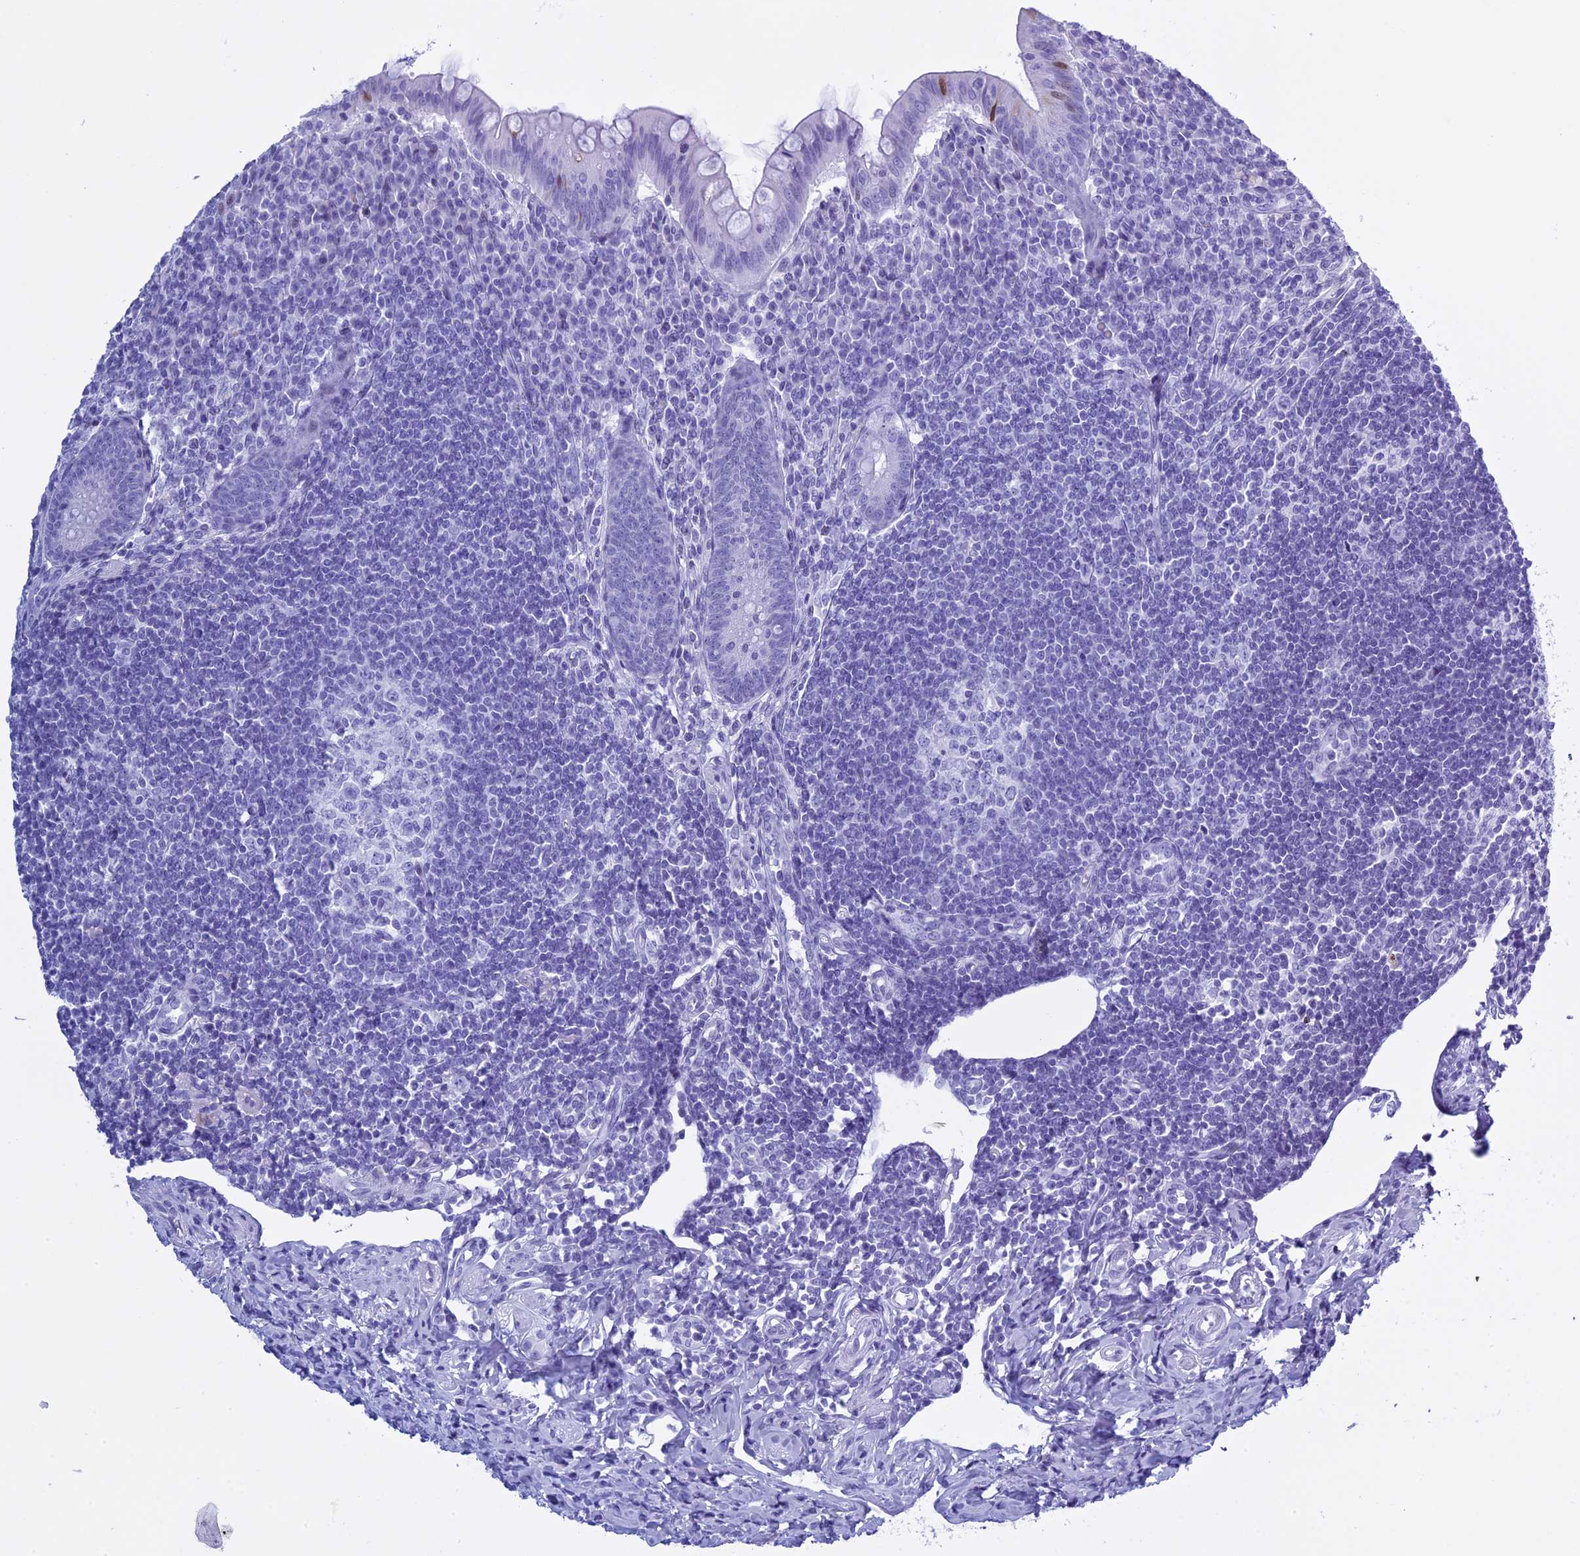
{"staining": {"intensity": "moderate", "quantity": "<25%", "location": "nuclear"}, "tissue": "appendix", "cell_type": "Glandular cells", "image_type": "normal", "snomed": [{"axis": "morphology", "description": "Normal tissue, NOS"}, {"axis": "topography", "description": "Appendix"}], "caption": "This is a micrograph of IHC staining of benign appendix, which shows moderate staining in the nuclear of glandular cells.", "gene": "KCTD21", "patient": {"sex": "female", "age": 33}}